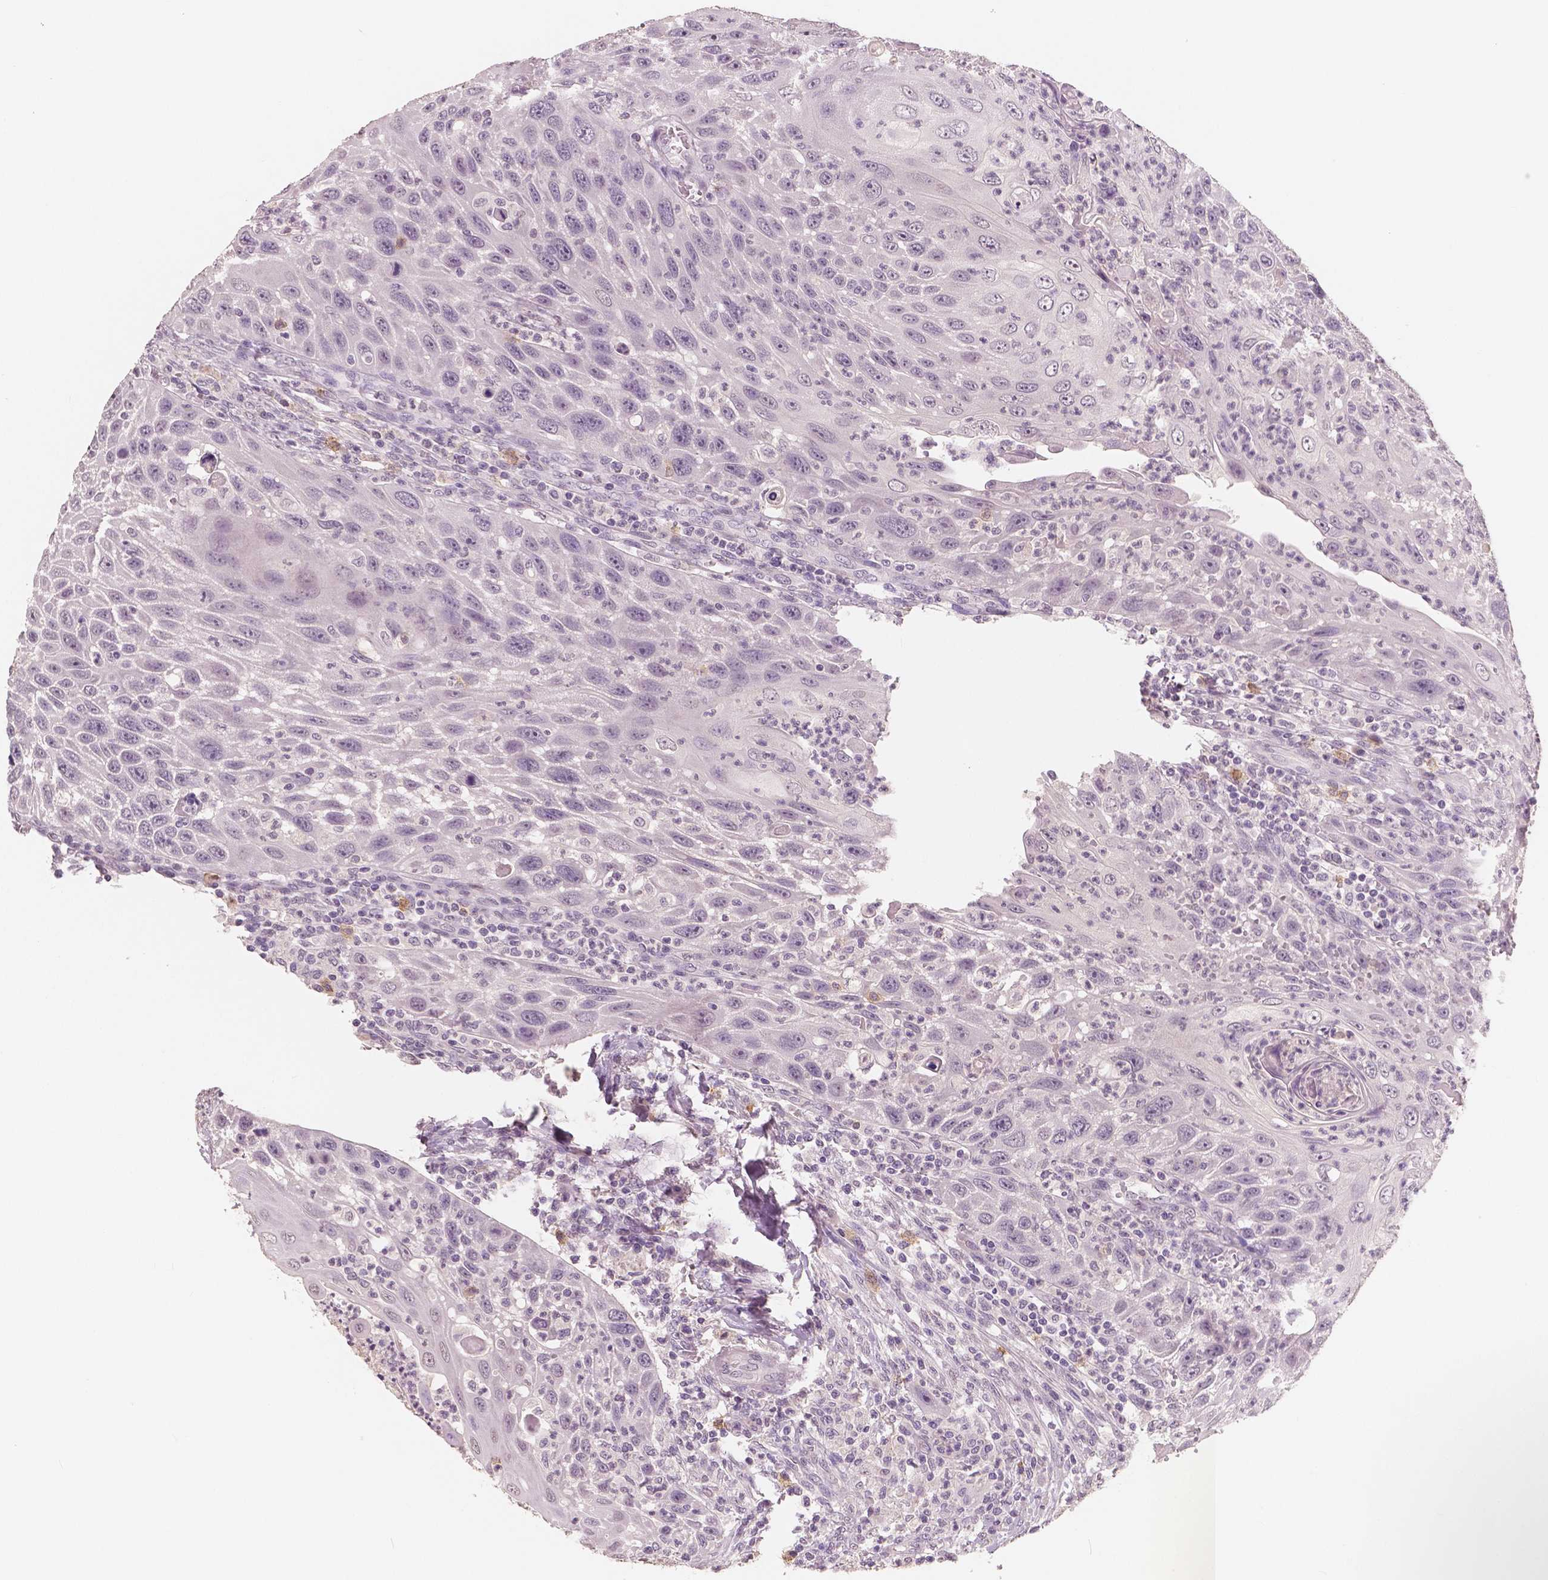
{"staining": {"intensity": "negative", "quantity": "none", "location": "none"}, "tissue": "head and neck cancer", "cell_type": "Tumor cells", "image_type": "cancer", "snomed": [{"axis": "morphology", "description": "Squamous cell carcinoma, NOS"}, {"axis": "topography", "description": "Head-Neck"}], "caption": "This is a image of immunohistochemistry (IHC) staining of head and neck squamous cell carcinoma, which shows no staining in tumor cells. (DAB (3,3'-diaminobenzidine) immunohistochemistry, high magnification).", "gene": "KIT", "patient": {"sex": "male", "age": 69}}